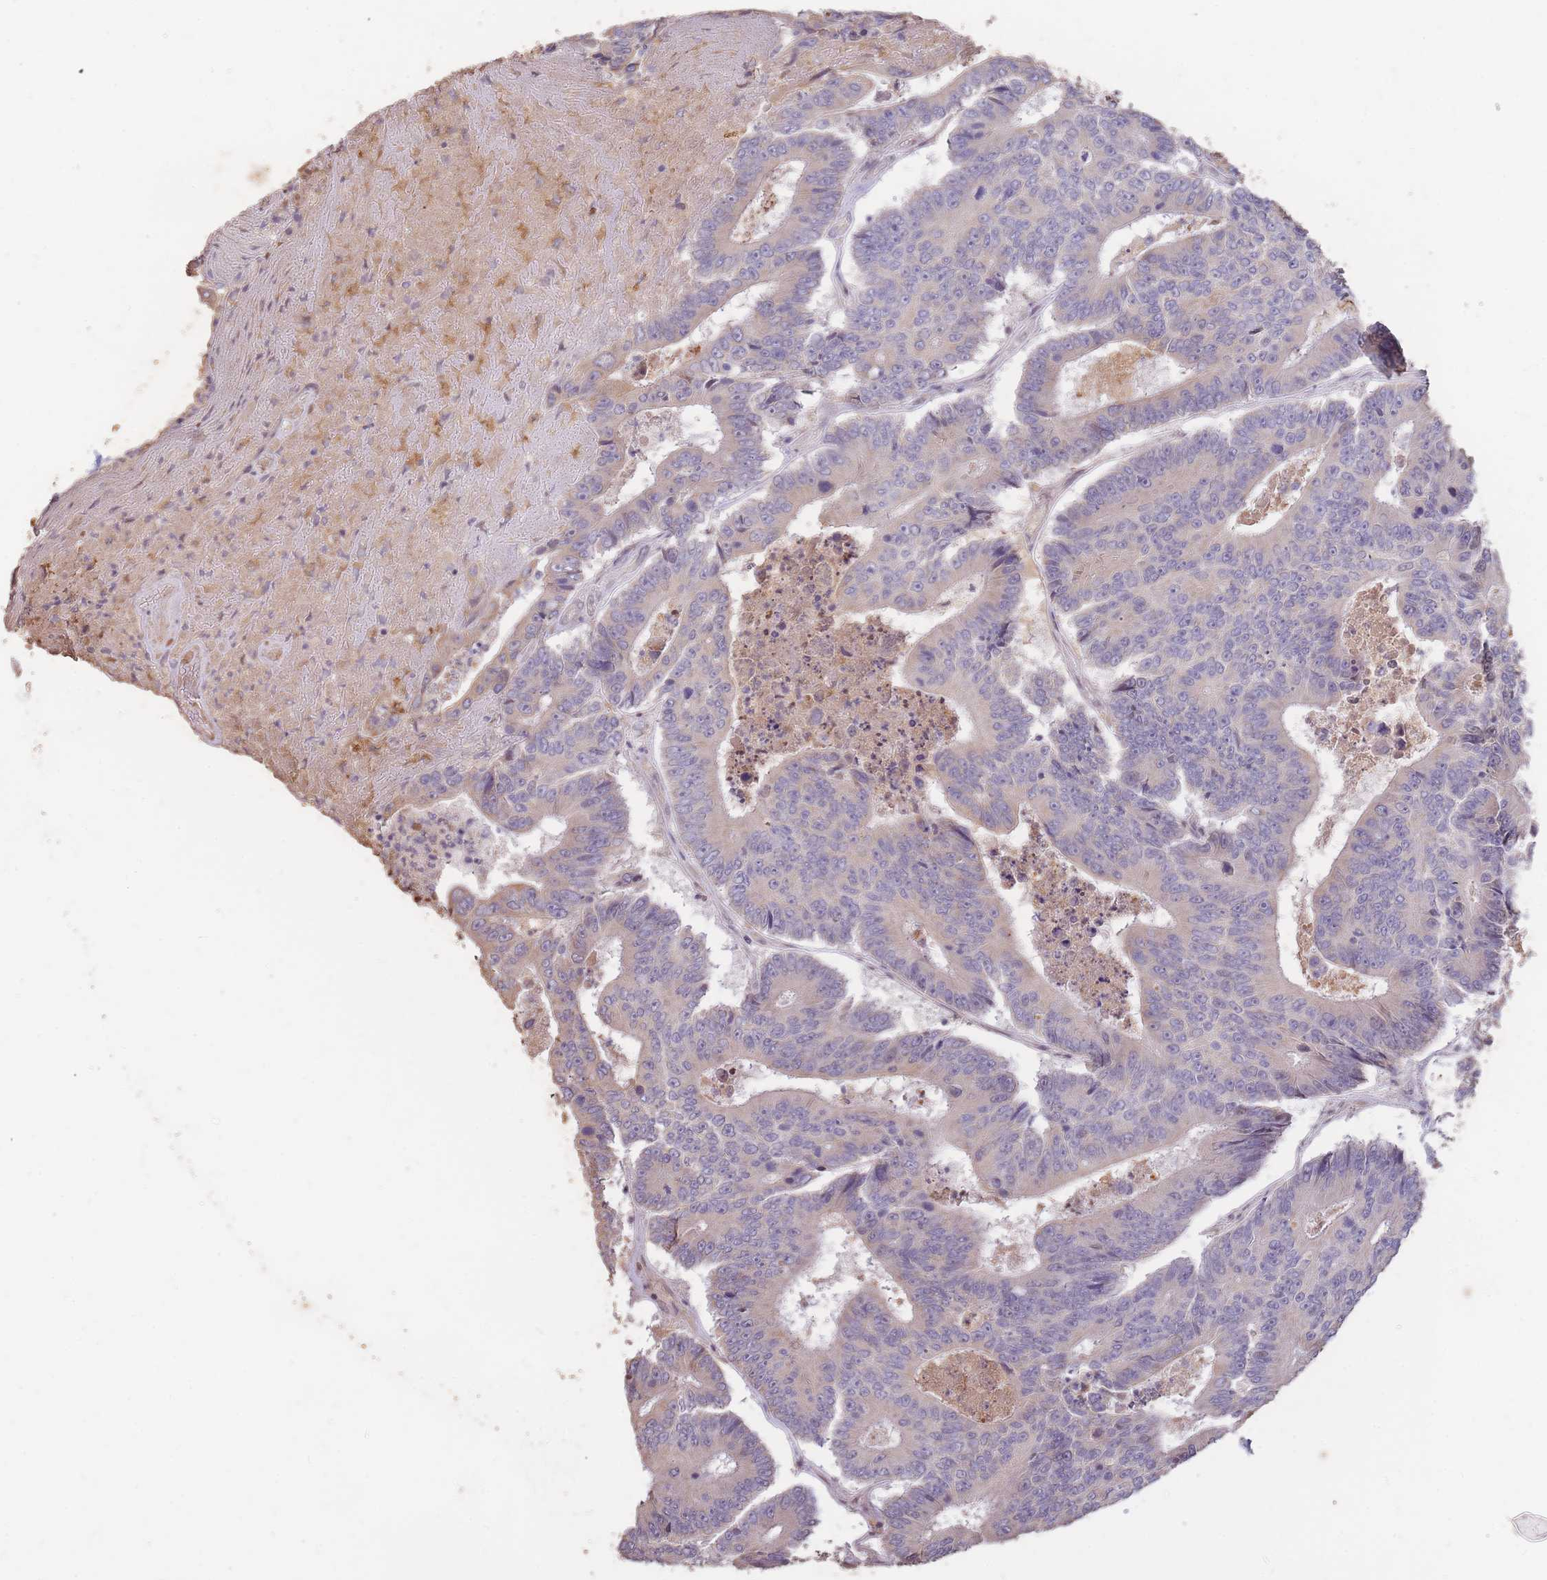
{"staining": {"intensity": "negative", "quantity": "none", "location": "none"}, "tissue": "colorectal cancer", "cell_type": "Tumor cells", "image_type": "cancer", "snomed": [{"axis": "morphology", "description": "Adenocarcinoma, NOS"}, {"axis": "topography", "description": "Colon"}], "caption": "Tumor cells are negative for brown protein staining in colorectal adenocarcinoma.", "gene": "RGS14", "patient": {"sex": "male", "age": 83}}